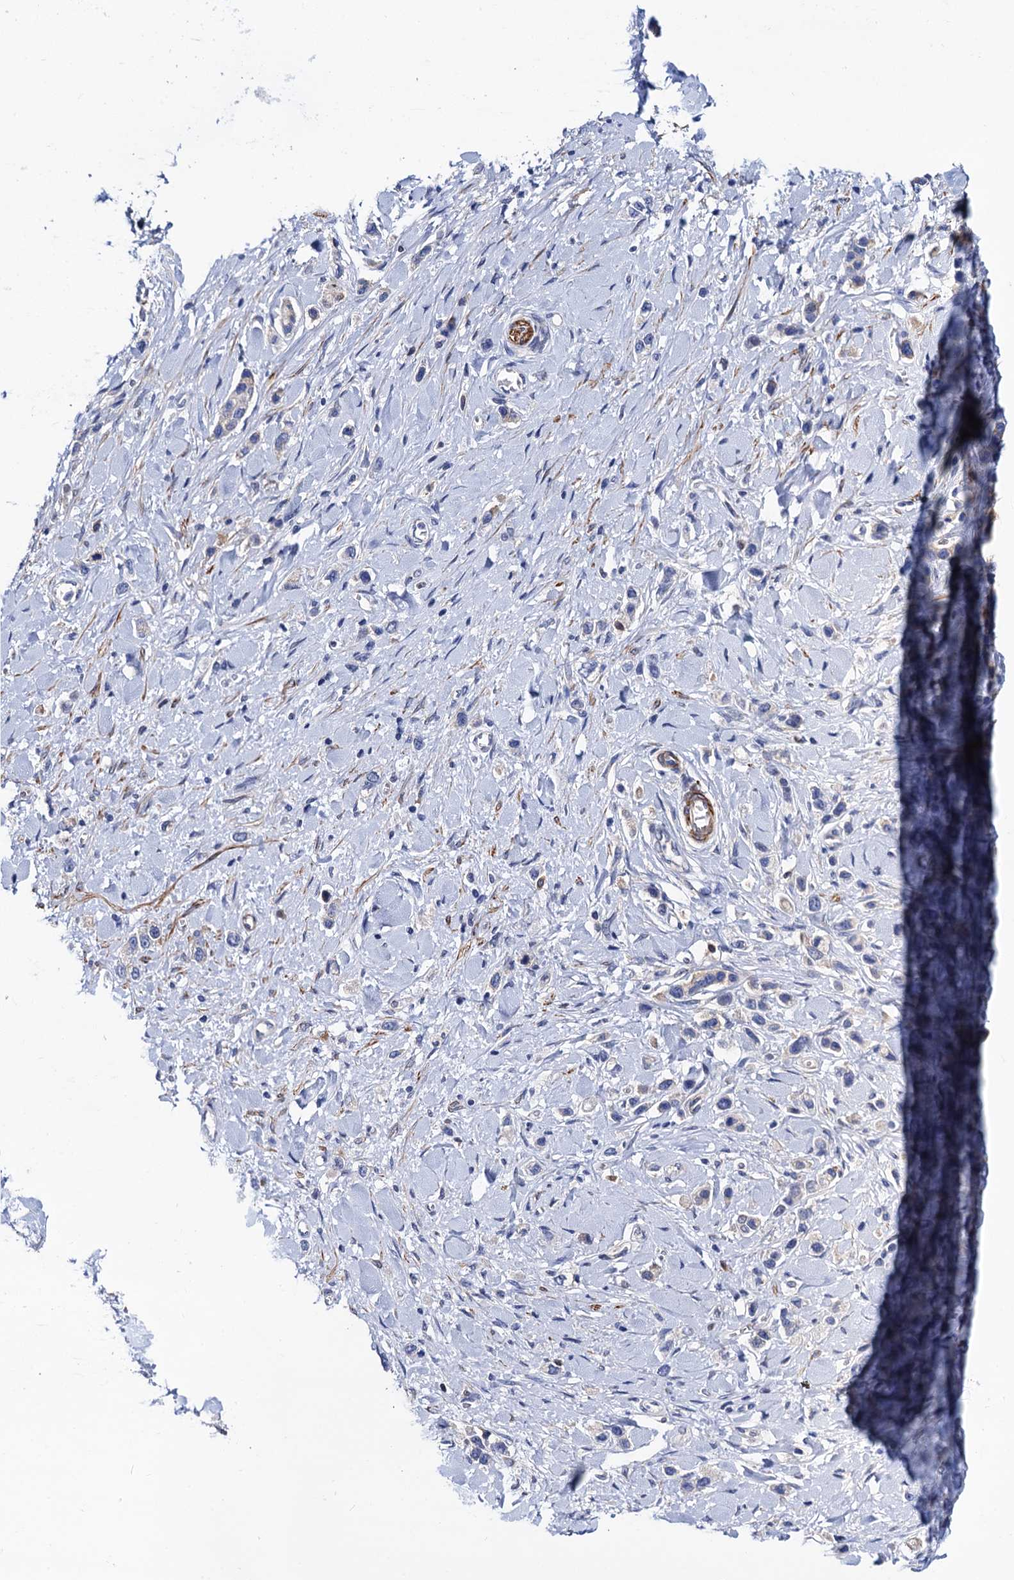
{"staining": {"intensity": "negative", "quantity": "none", "location": "none"}, "tissue": "stomach cancer", "cell_type": "Tumor cells", "image_type": "cancer", "snomed": [{"axis": "morphology", "description": "Normal tissue, NOS"}, {"axis": "morphology", "description": "Adenocarcinoma, NOS"}, {"axis": "topography", "description": "Stomach, upper"}, {"axis": "topography", "description": "Stomach"}], "caption": "Human stomach adenocarcinoma stained for a protein using IHC reveals no positivity in tumor cells.", "gene": "ZDHHC18", "patient": {"sex": "female", "age": 65}}